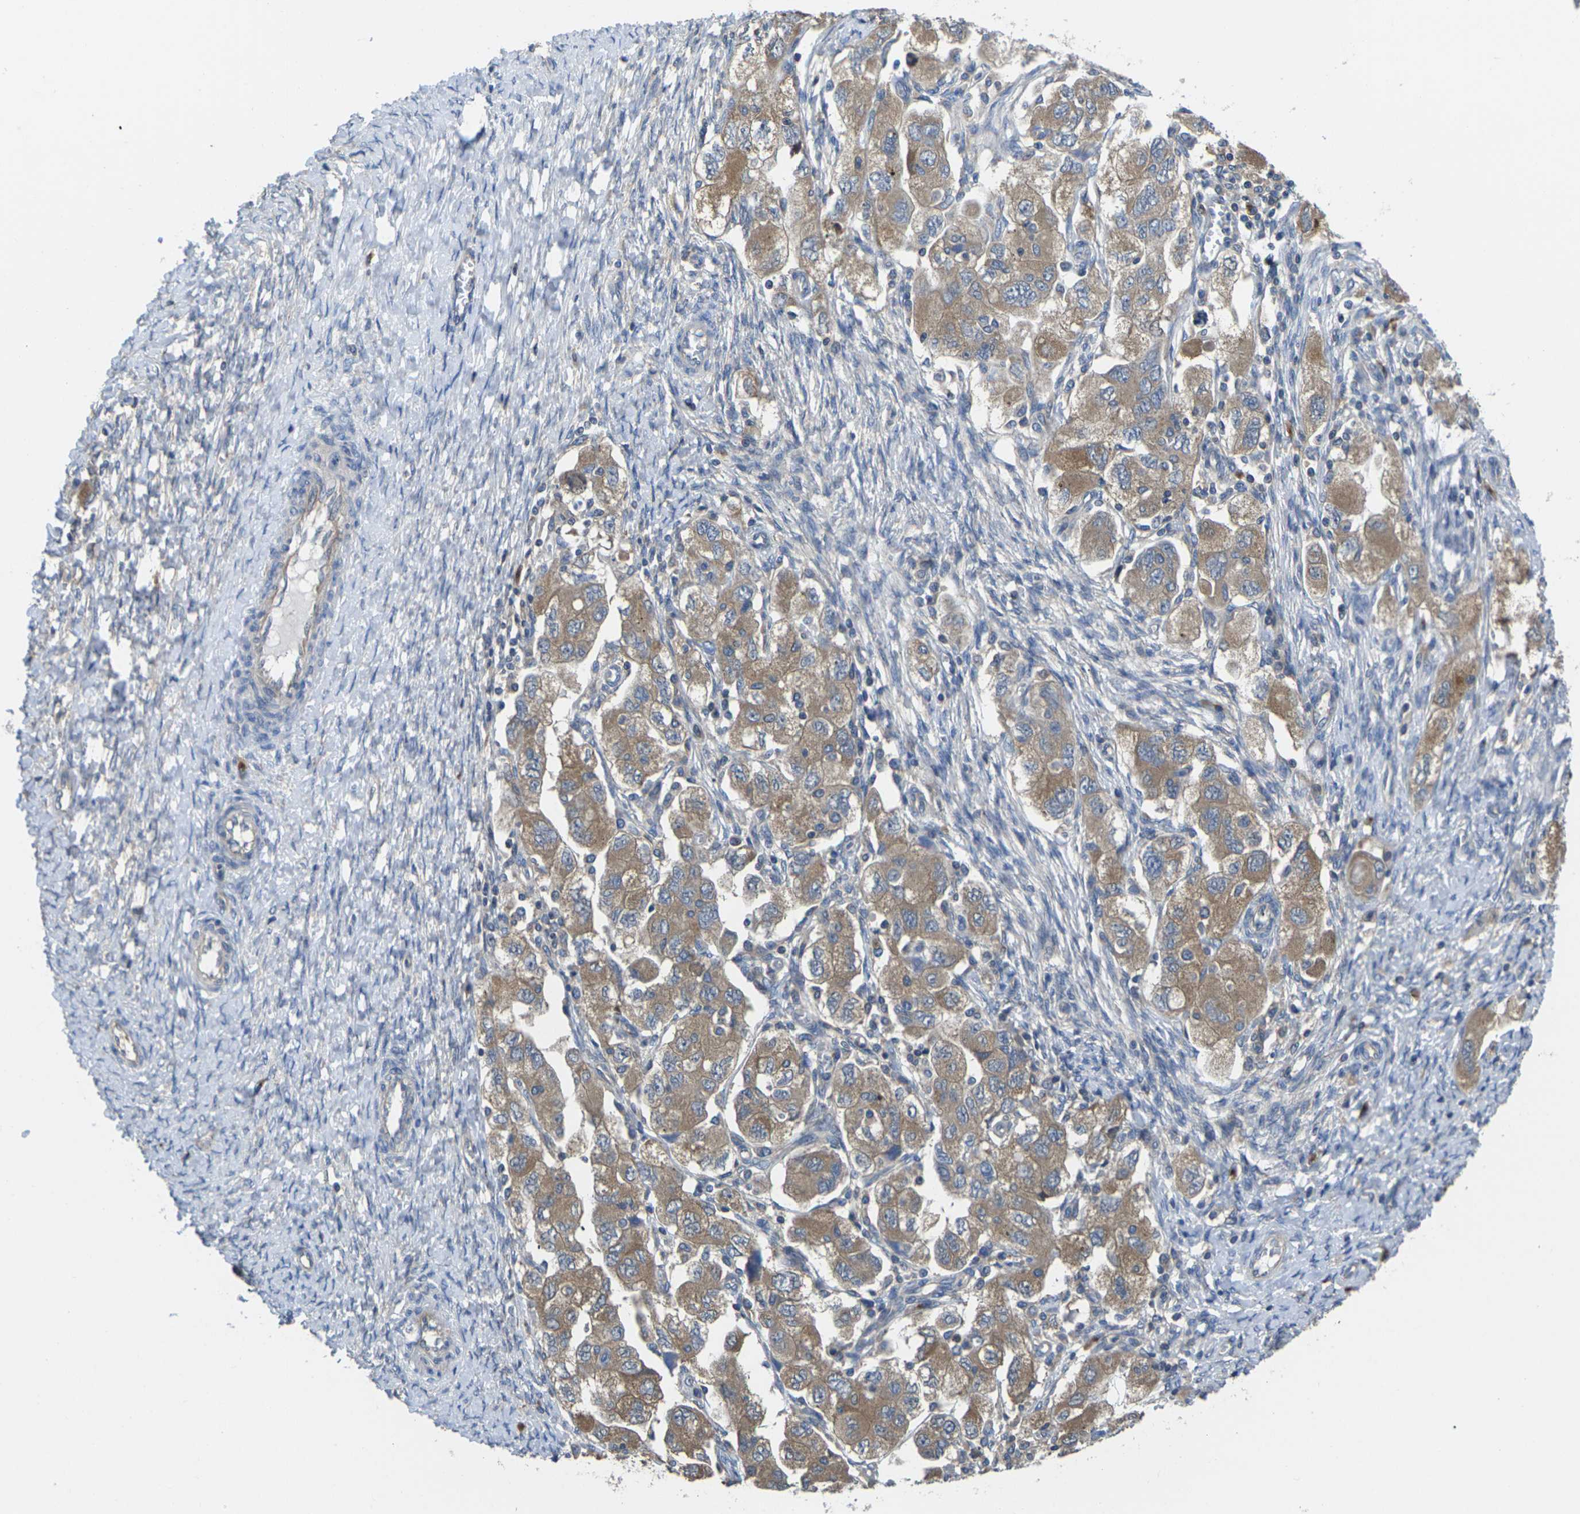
{"staining": {"intensity": "moderate", "quantity": ">75%", "location": "cytoplasmic/membranous"}, "tissue": "ovarian cancer", "cell_type": "Tumor cells", "image_type": "cancer", "snomed": [{"axis": "morphology", "description": "Carcinoma, NOS"}, {"axis": "morphology", "description": "Cystadenocarcinoma, serous, NOS"}, {"axis": "topography", "description": "Ovary"}], "caption": "Immunohistochemistry (IHC) histopathology image of neoplastic tissue: human ovarian cancer (carcinoma) stained using immunohistochemistry (IHC) reveals medium levels of moderate protein expression localized specifically in the cytoplasmic/membranous of tumor cells, appearing as a cytoplasmic/membranous brown color.", "gene": "TMCC2", "patient": {"sex": "female", "age": 69}}